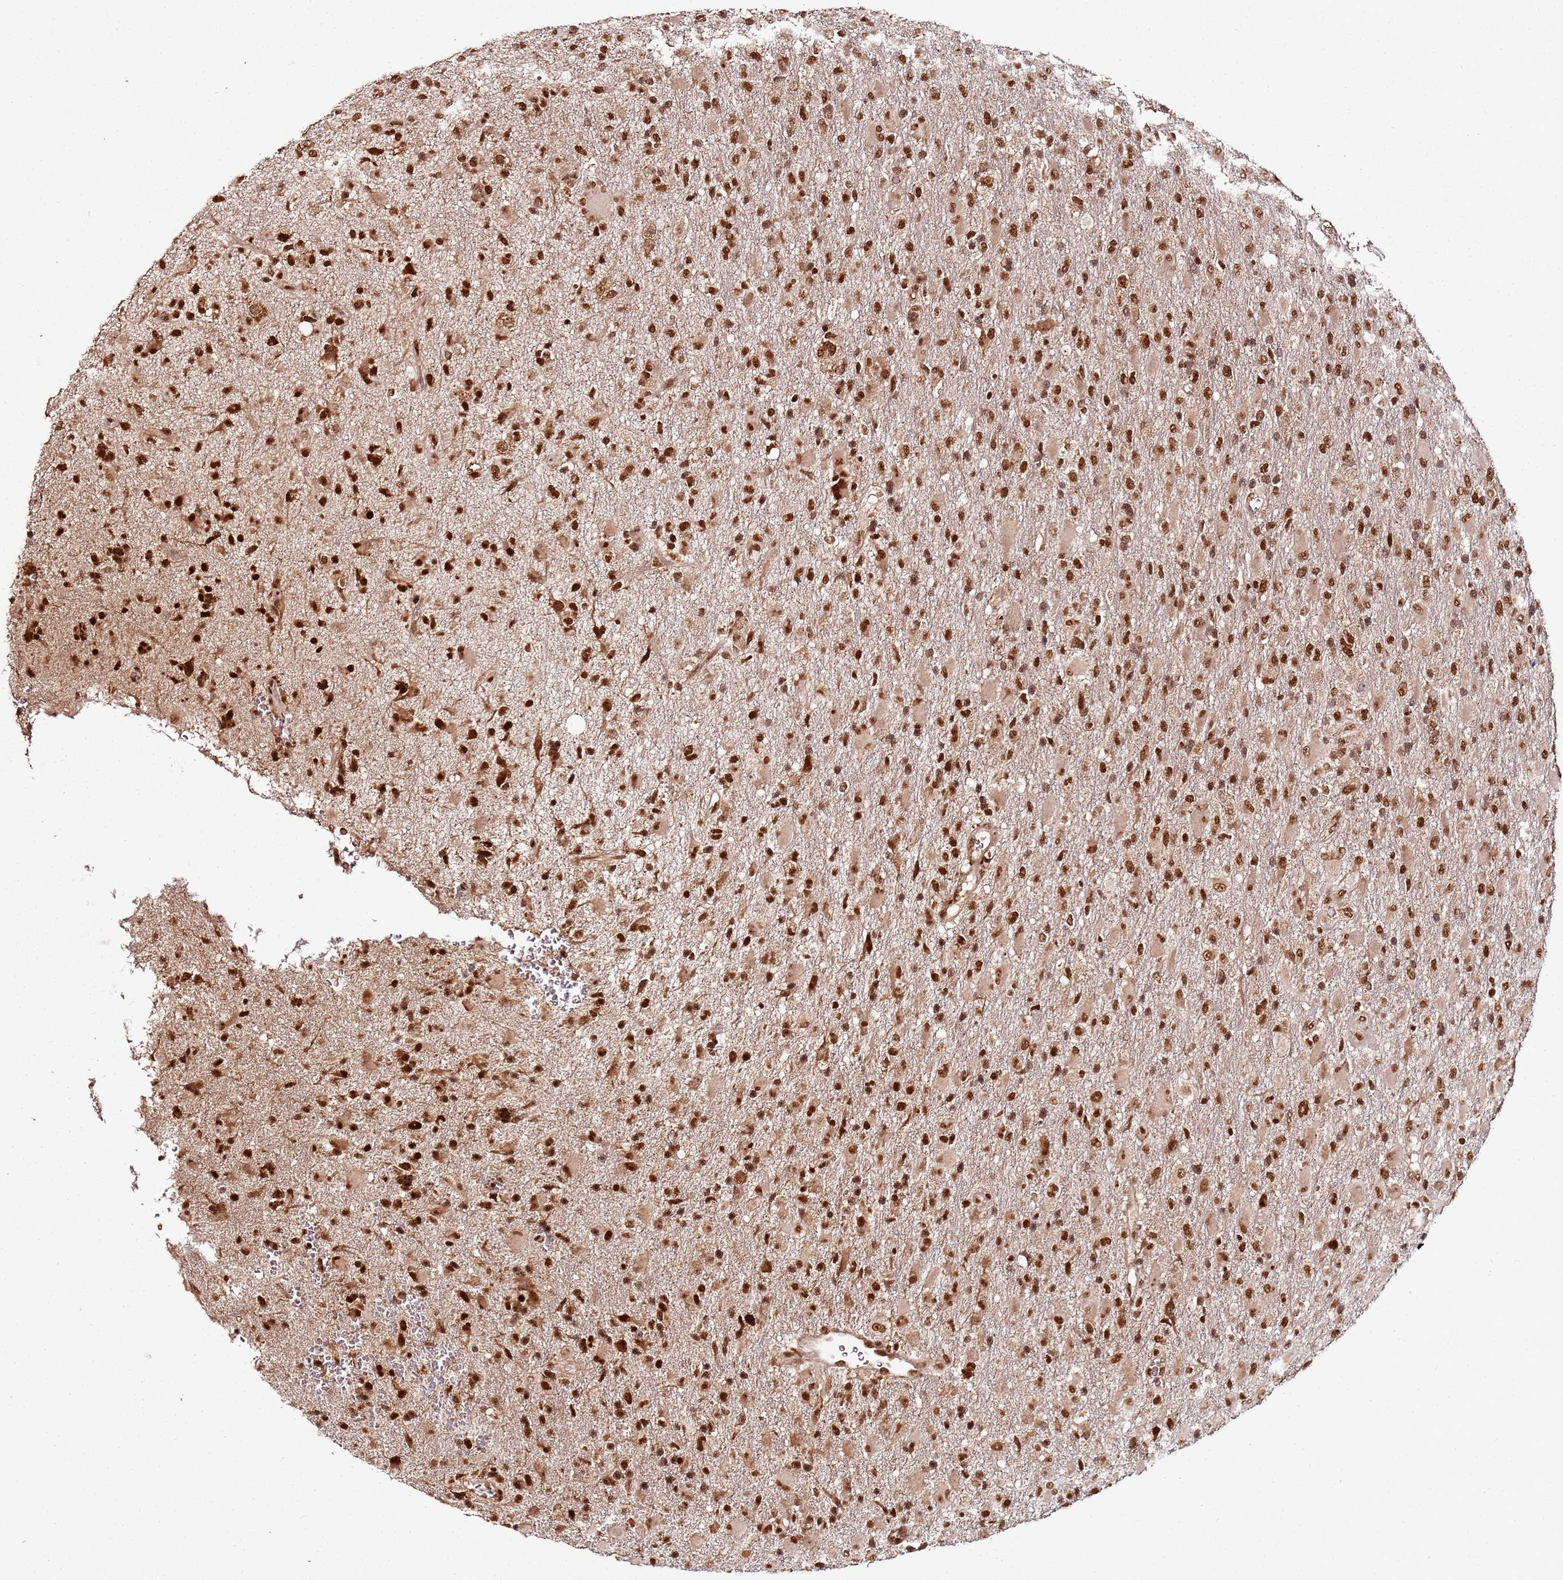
{"staining": {"intensity": "strong", "quantity": ">75%", "location": "nuclear"}, "tissue": "glioma", "cell_type": "Tumor cells", "image_type": "cancer", "snomed": [{"axis": "morphology", "description": "Glioma, malignant, Low grade"}, {"axis": "topography", "description": "Brain"}], "caption": "Tumor cells display strong nuclear expression in approximately >75% of cells in malignant low-grade glioma.", "gene": "XRN2", "patient": {"sex": "male", "age": 65}}